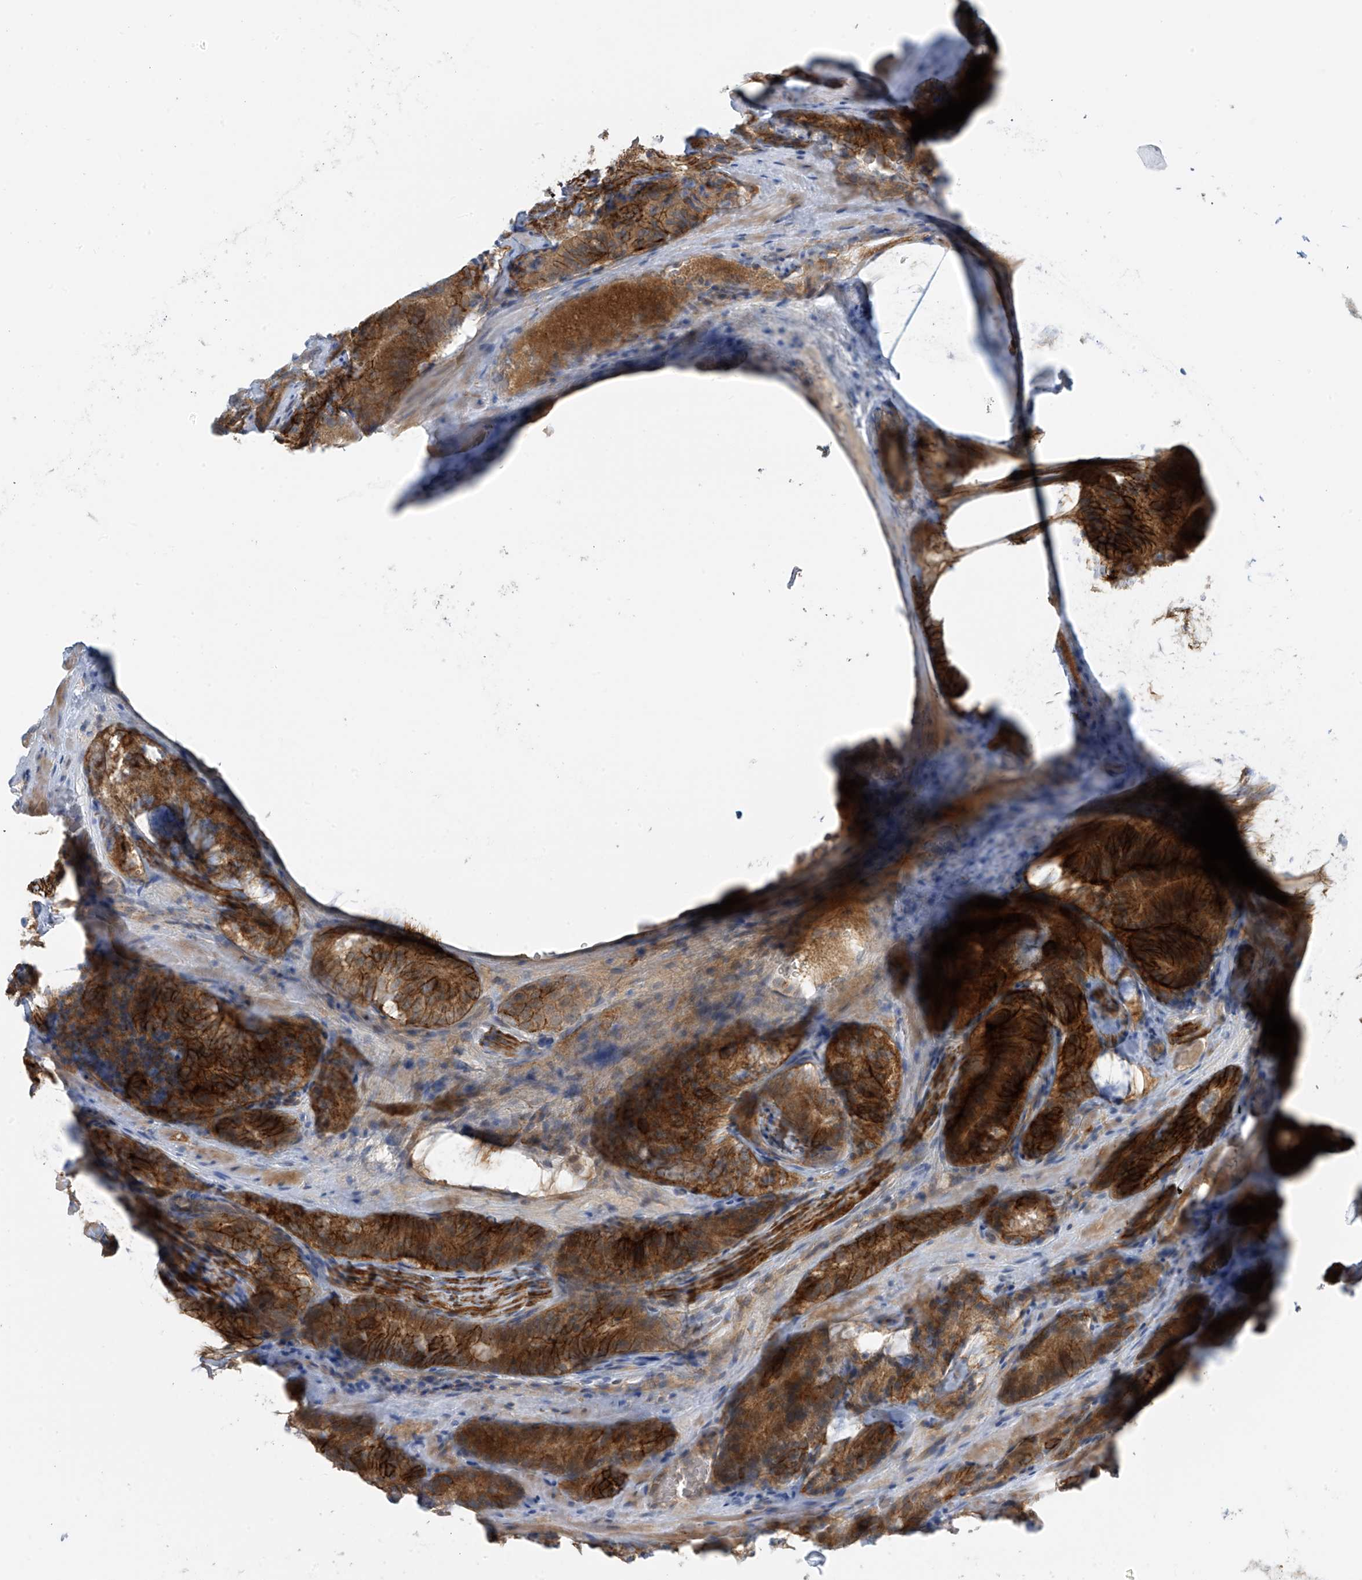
{"staining": {"intensity": "strong", "quantity": ">75%", "location": "cytoplasmic/membranous"}, "tissue": "prostate cancer", "cell_type": "Tumor cells", "image_type": "cancer", "snomed": [{"axis": "morphology", "description": "Adenocarcinoma, High grade"}, {"axis": "topography", "description": "Prostate"}], "caption": "Immunohistochemical staining of prostate cancer displays high levels of strong cytoplasmic/membranous expression in about >75% of tumor cells.", "gene": "FSD1L", "patient": {"sex": "male", "age": 57}}